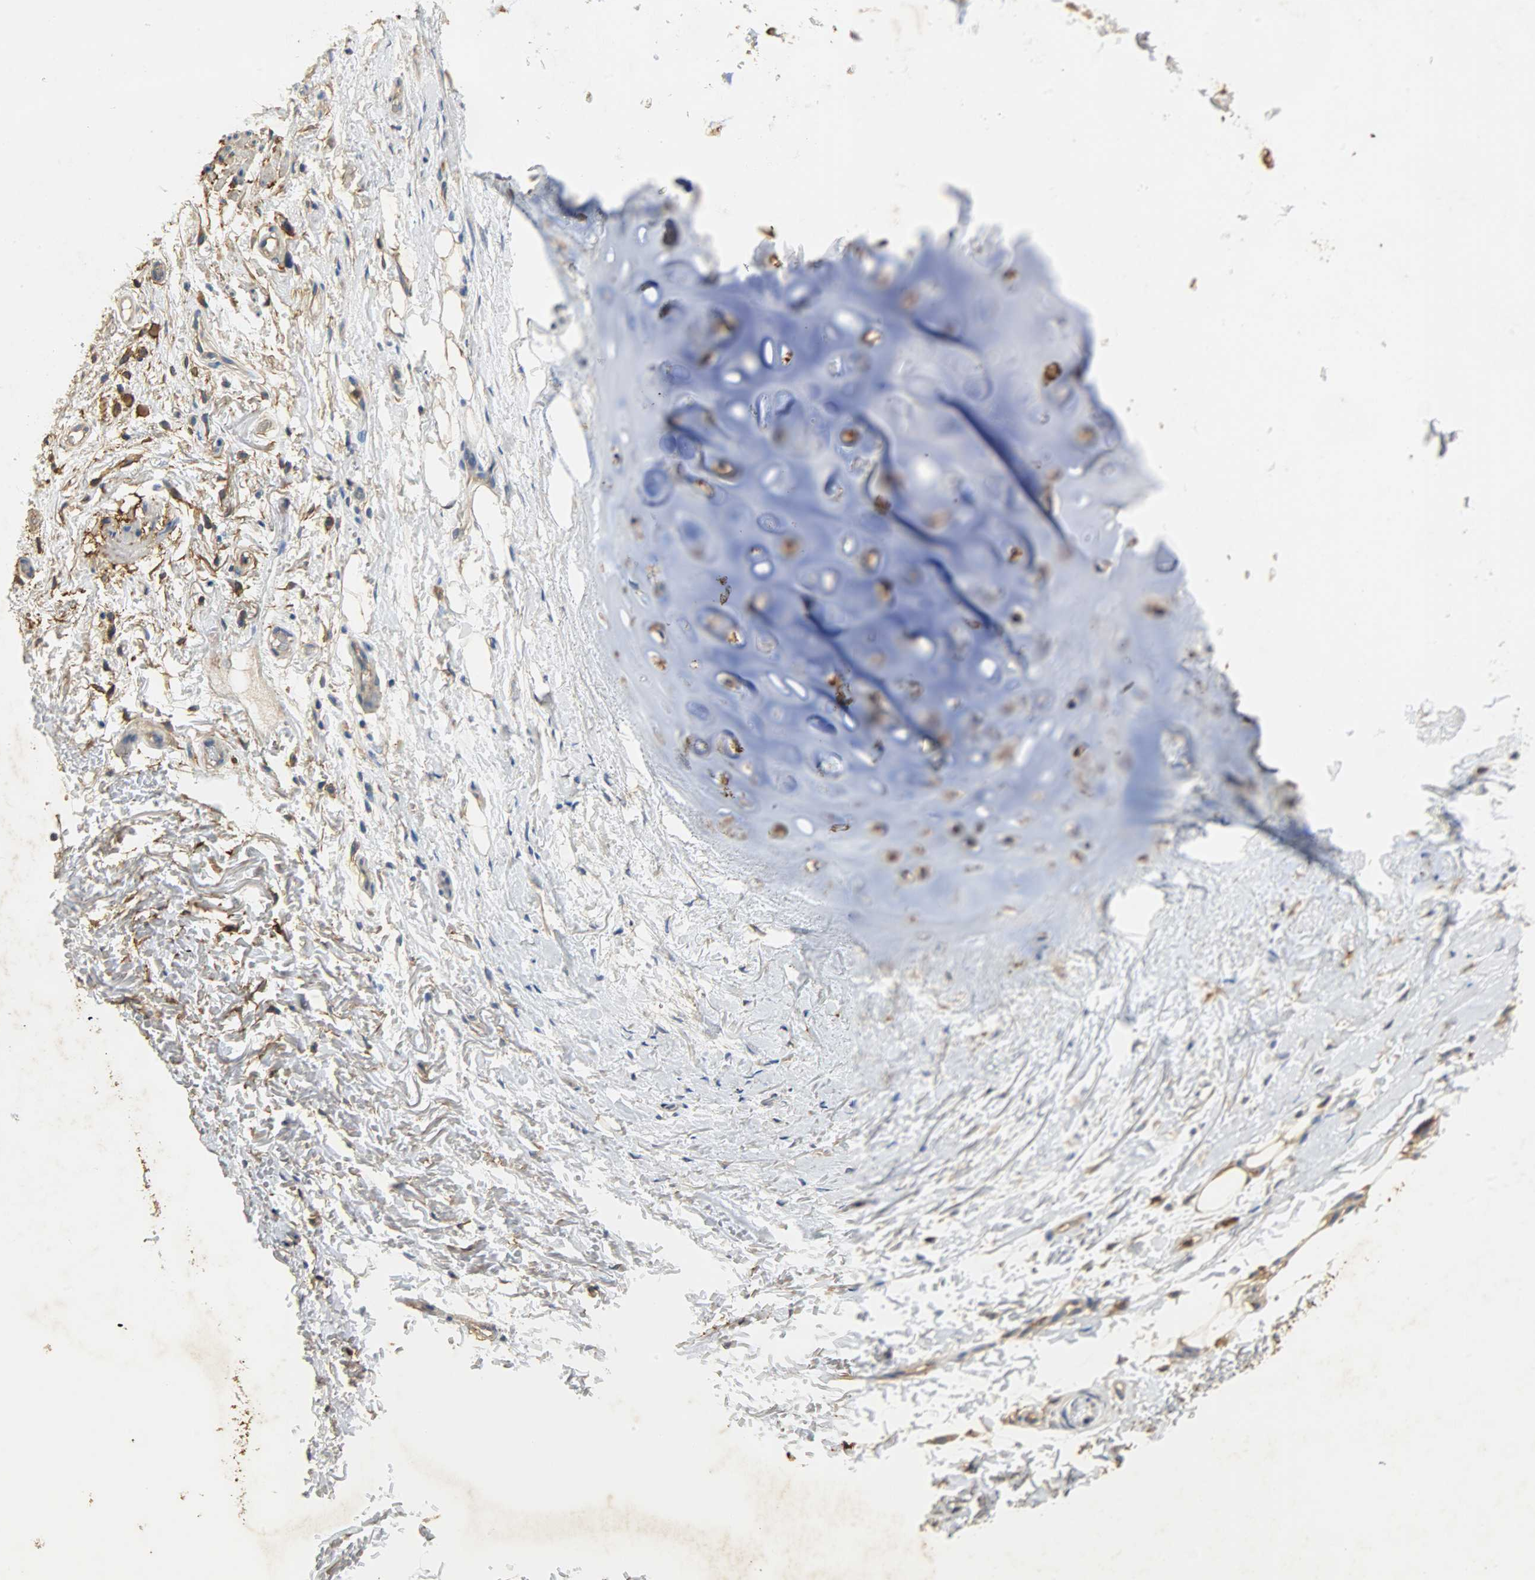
{"staining": {"intensity": "moderate", "quantity": ">75%", "location": "cytoplasmic/membranous"}, "tissue": "adipose tissue", "cell_type": "Adipocytes", "image_type": "normal", "snomed": [{"axis": "morphology", "description": "Normal tissue, NOS"}, {"axis": "topography", "description": "Cartilage tissue"}, {"axis": "topography", "description": "Bronchus"}], "caption": "Immunohistochemistry image of normal human adipose tissue stained for a protein (brown), which exhibits medium levels of moderate cytoplasmic/membranous positivity in about >75% of adipocytes.", "gene": "ANXA6", "patient": {"sex": "female", "age": 73}}